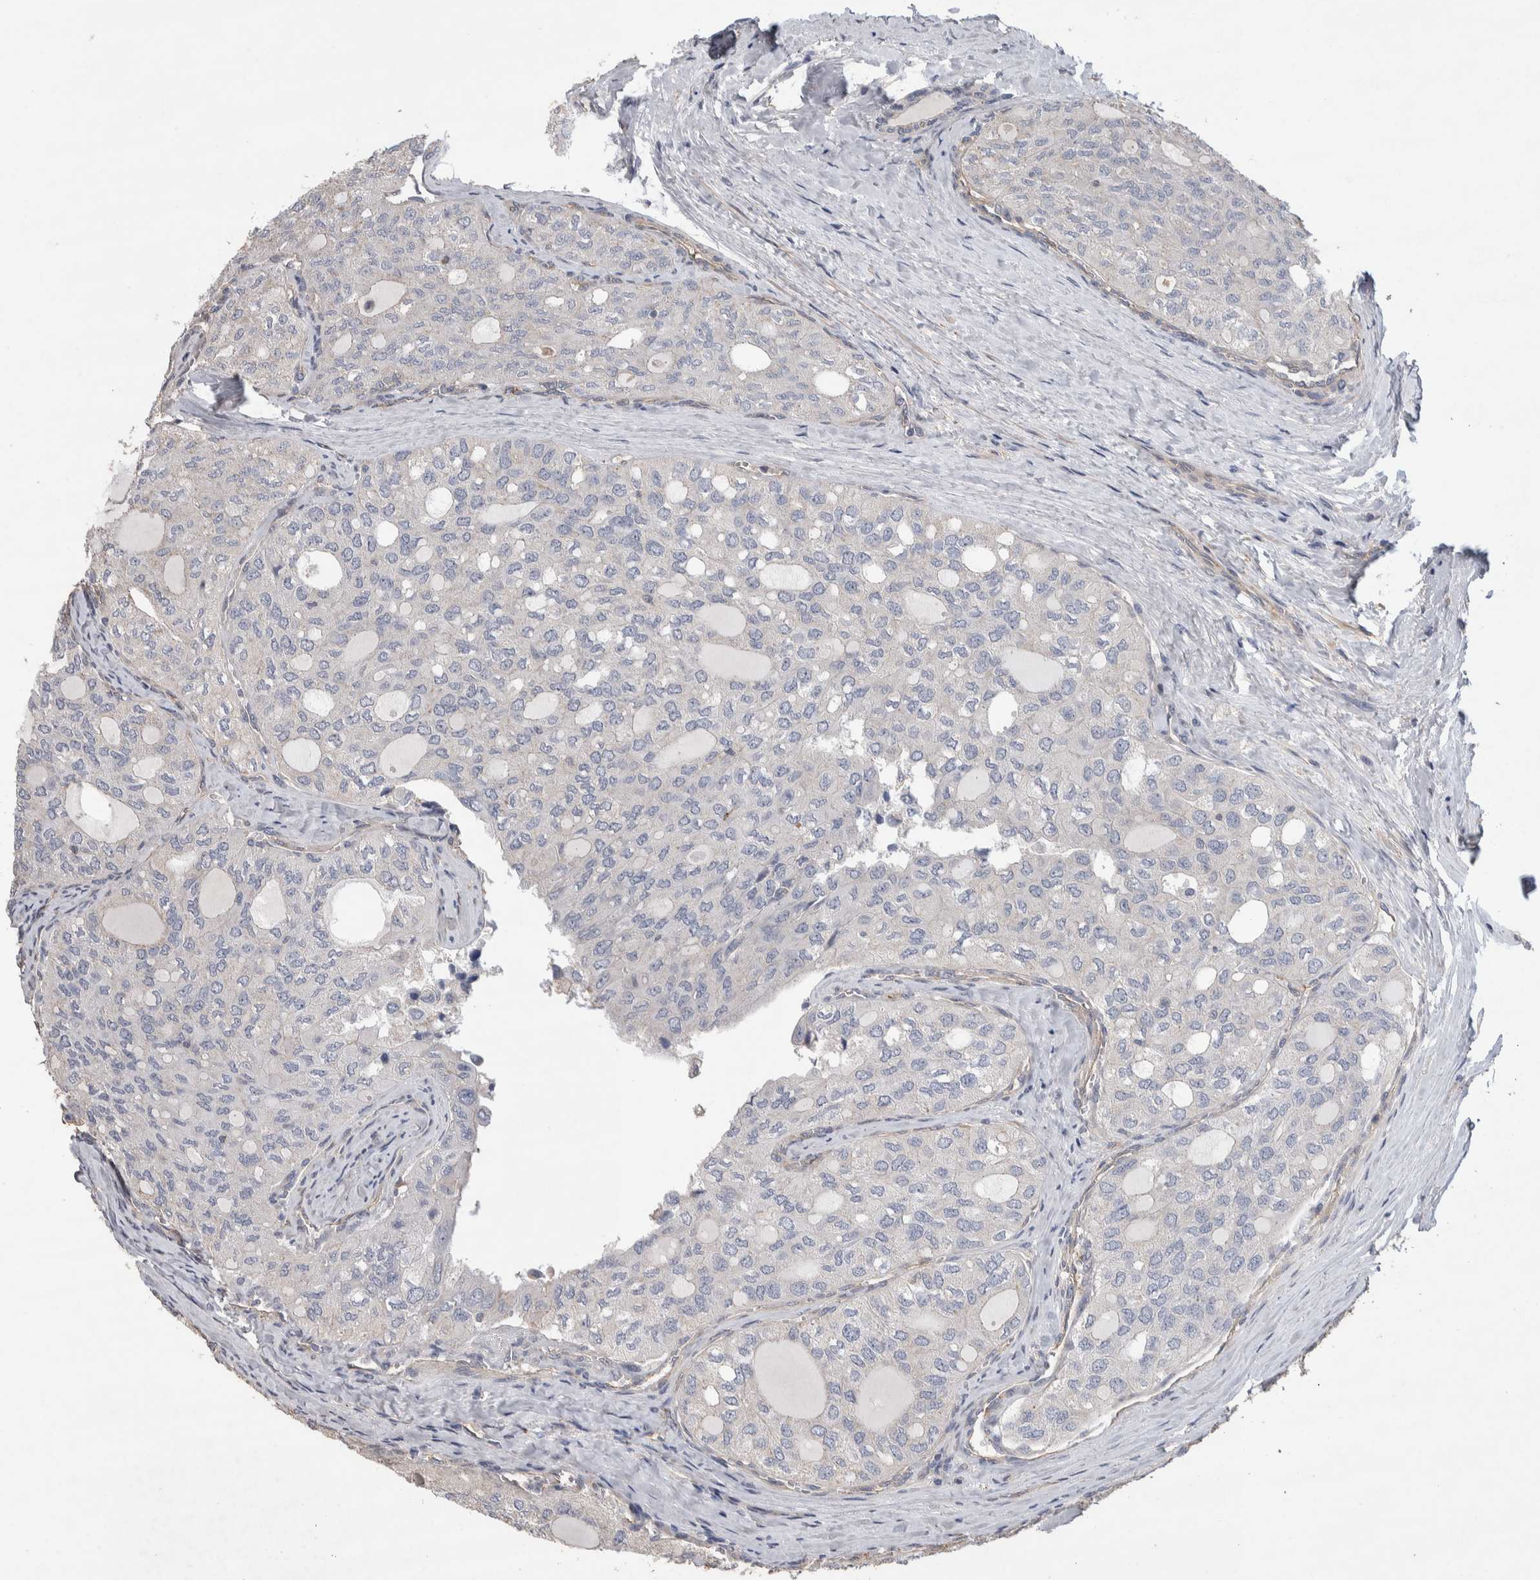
{"staining": {"intensity": "negative", "quantity": "none", "location": "none"}, "tissue": "thyroid cancer", "cell_type": "Tumor cells", "image_type": "cancer", "snomed": [{"axis": "morphology", "description": "Follicular adenoma carcinoma, NOS"}, {"axis": "topography", "description": "Thyroid gland"}], "caption": "Immunohistochemistry (IHC) of follicular adenoma carcinoma (thyroid) exhibits no staining in tumor cells.", "gene": "GCNA", "patient": {"sex": "male", "age": 75}}